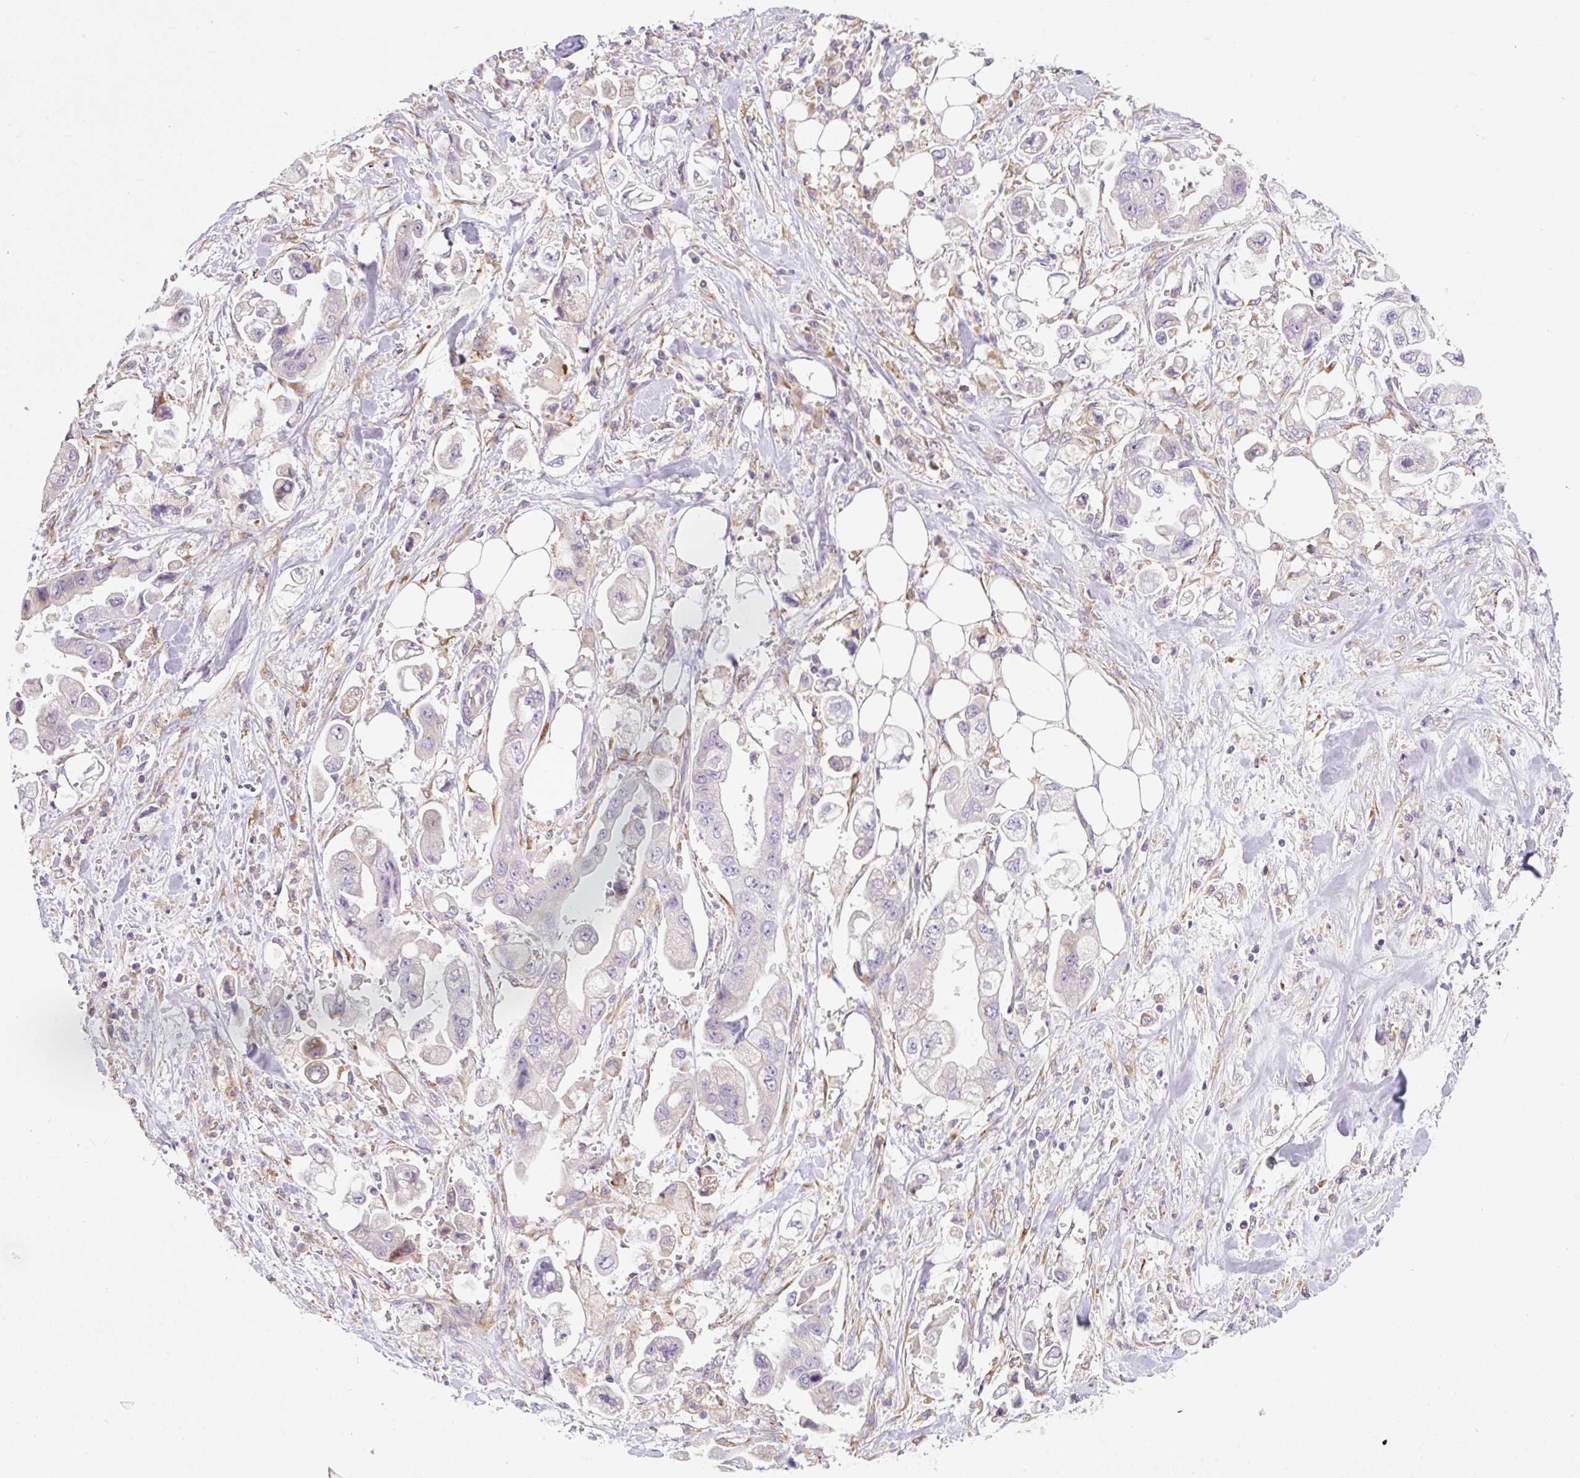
{"staining": {"intensity": "negative", "quantity": "none", "location": "none"}, "tissue": "stomach cancer", "cell_type": "Tumor cells", "image_type": "cancer", "snomed": [{"axis": "morphology", "description": "Adenocarcinoma, NOS"}, {"axis": "topography", "description": "Stomach"}], "caption": "The image reveals no significant staining in tumor cells of adenocarcinoma (stomach). (Stains: DAB immunohistochemistry with hematoxylin counter stain, Microscopy: brightfield microscopy at high magnification).", "gene": "POFUT1", "patient": {"sex": "male", "age": 62}}